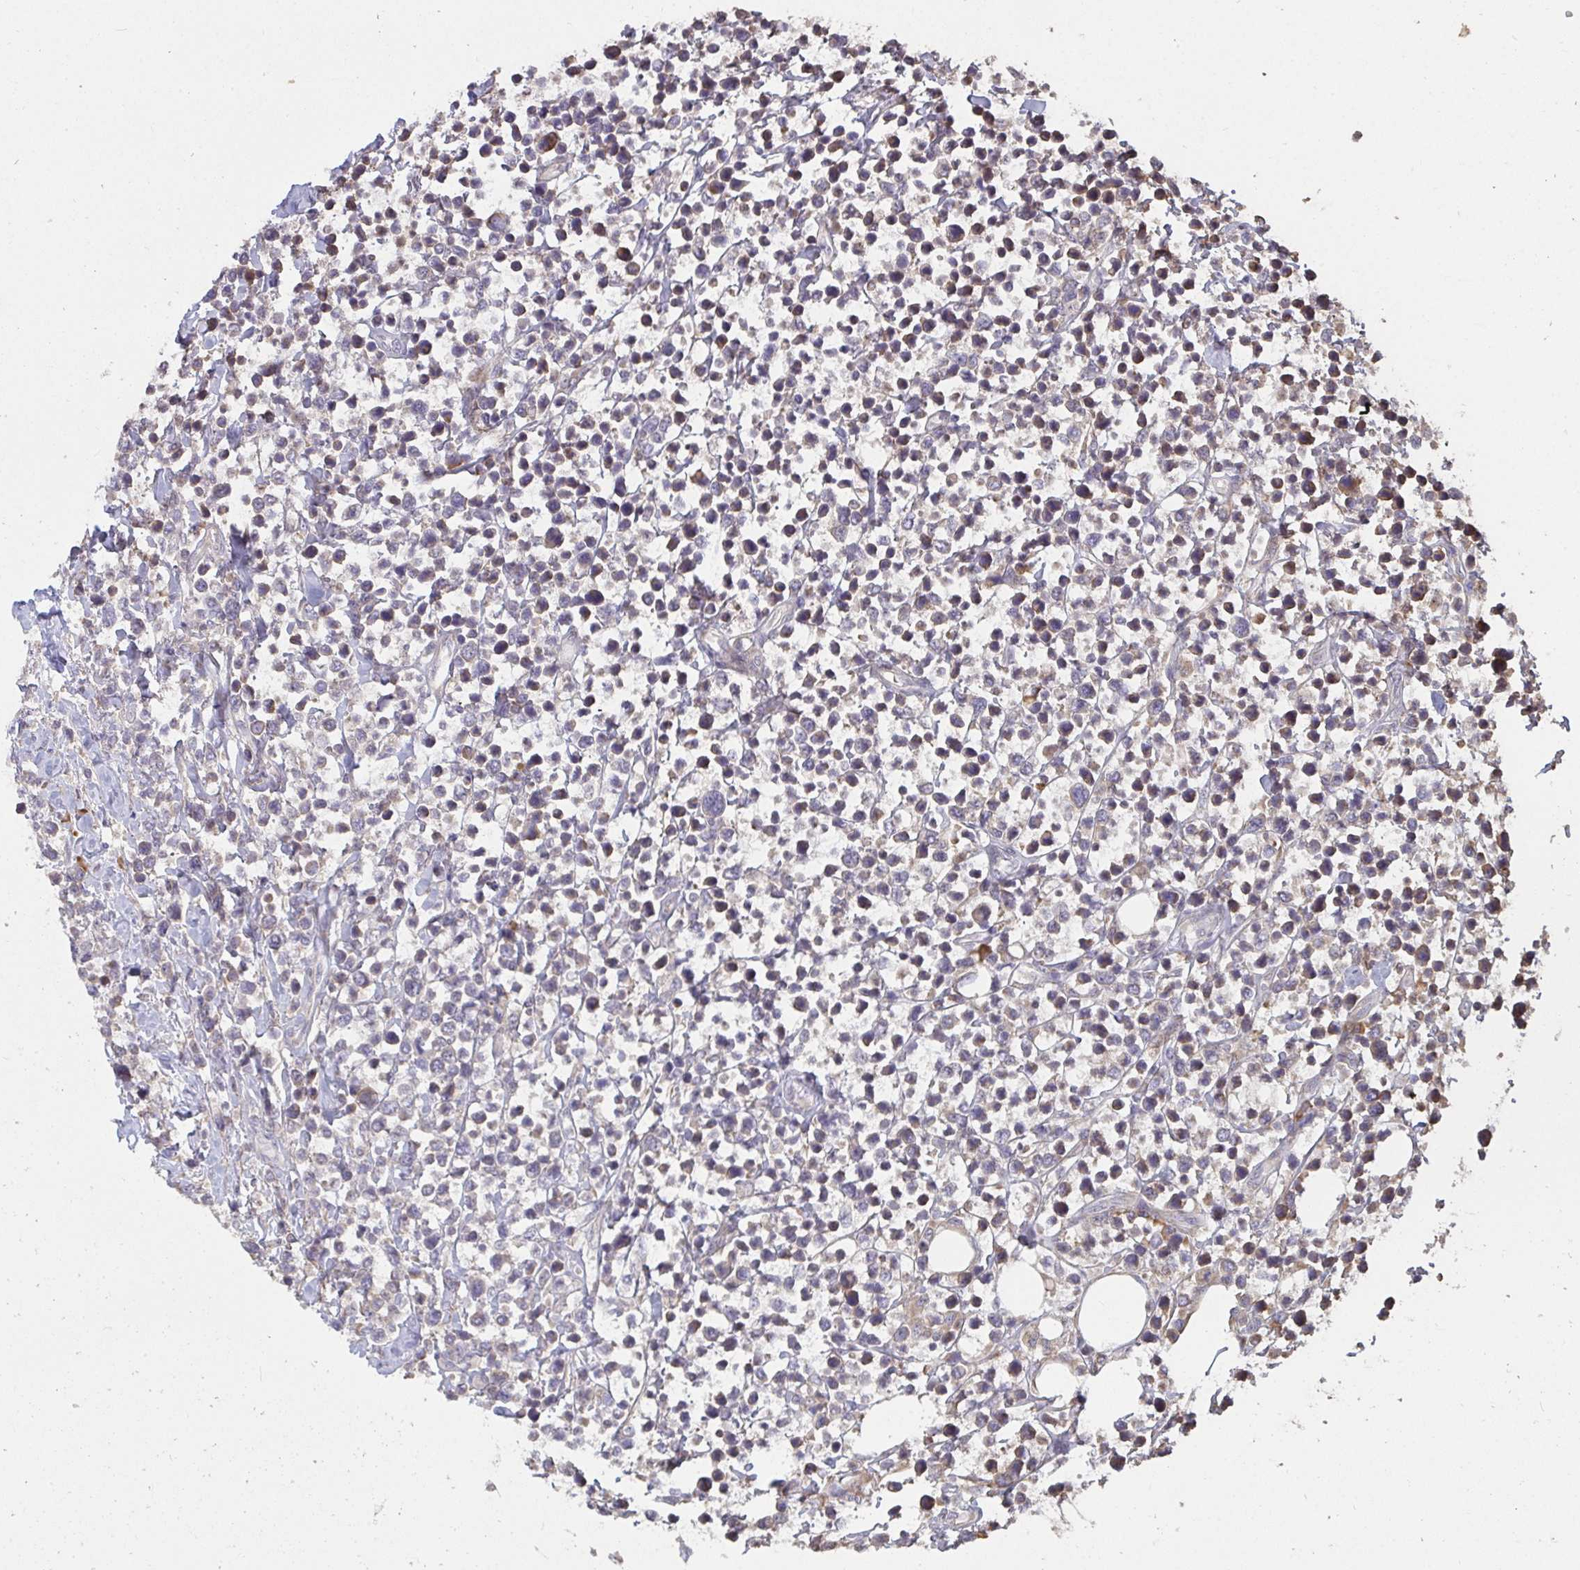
{"staining": {"intensity": "weak", "quantity": "<25%", "location": "cytoplasmic/membranous"}, "tissue": "lymphoma", "cell_type": "Tumor cells", "image_type": "cancer", "snomed": [{"axis": "morphology", "description": "Malignant lymphoma, non-Hodgkin's type, High grade"}, {"axis": "topography", "description": "Soft tissue"}], "caption": "Protein analysis of malignant lymphoma, non-Hodgkin's type (high-grade) displays no significant positivity in tumor cells.", "gene": "ZFYVE28", "patient": {"sex": "female", "age": 56}}